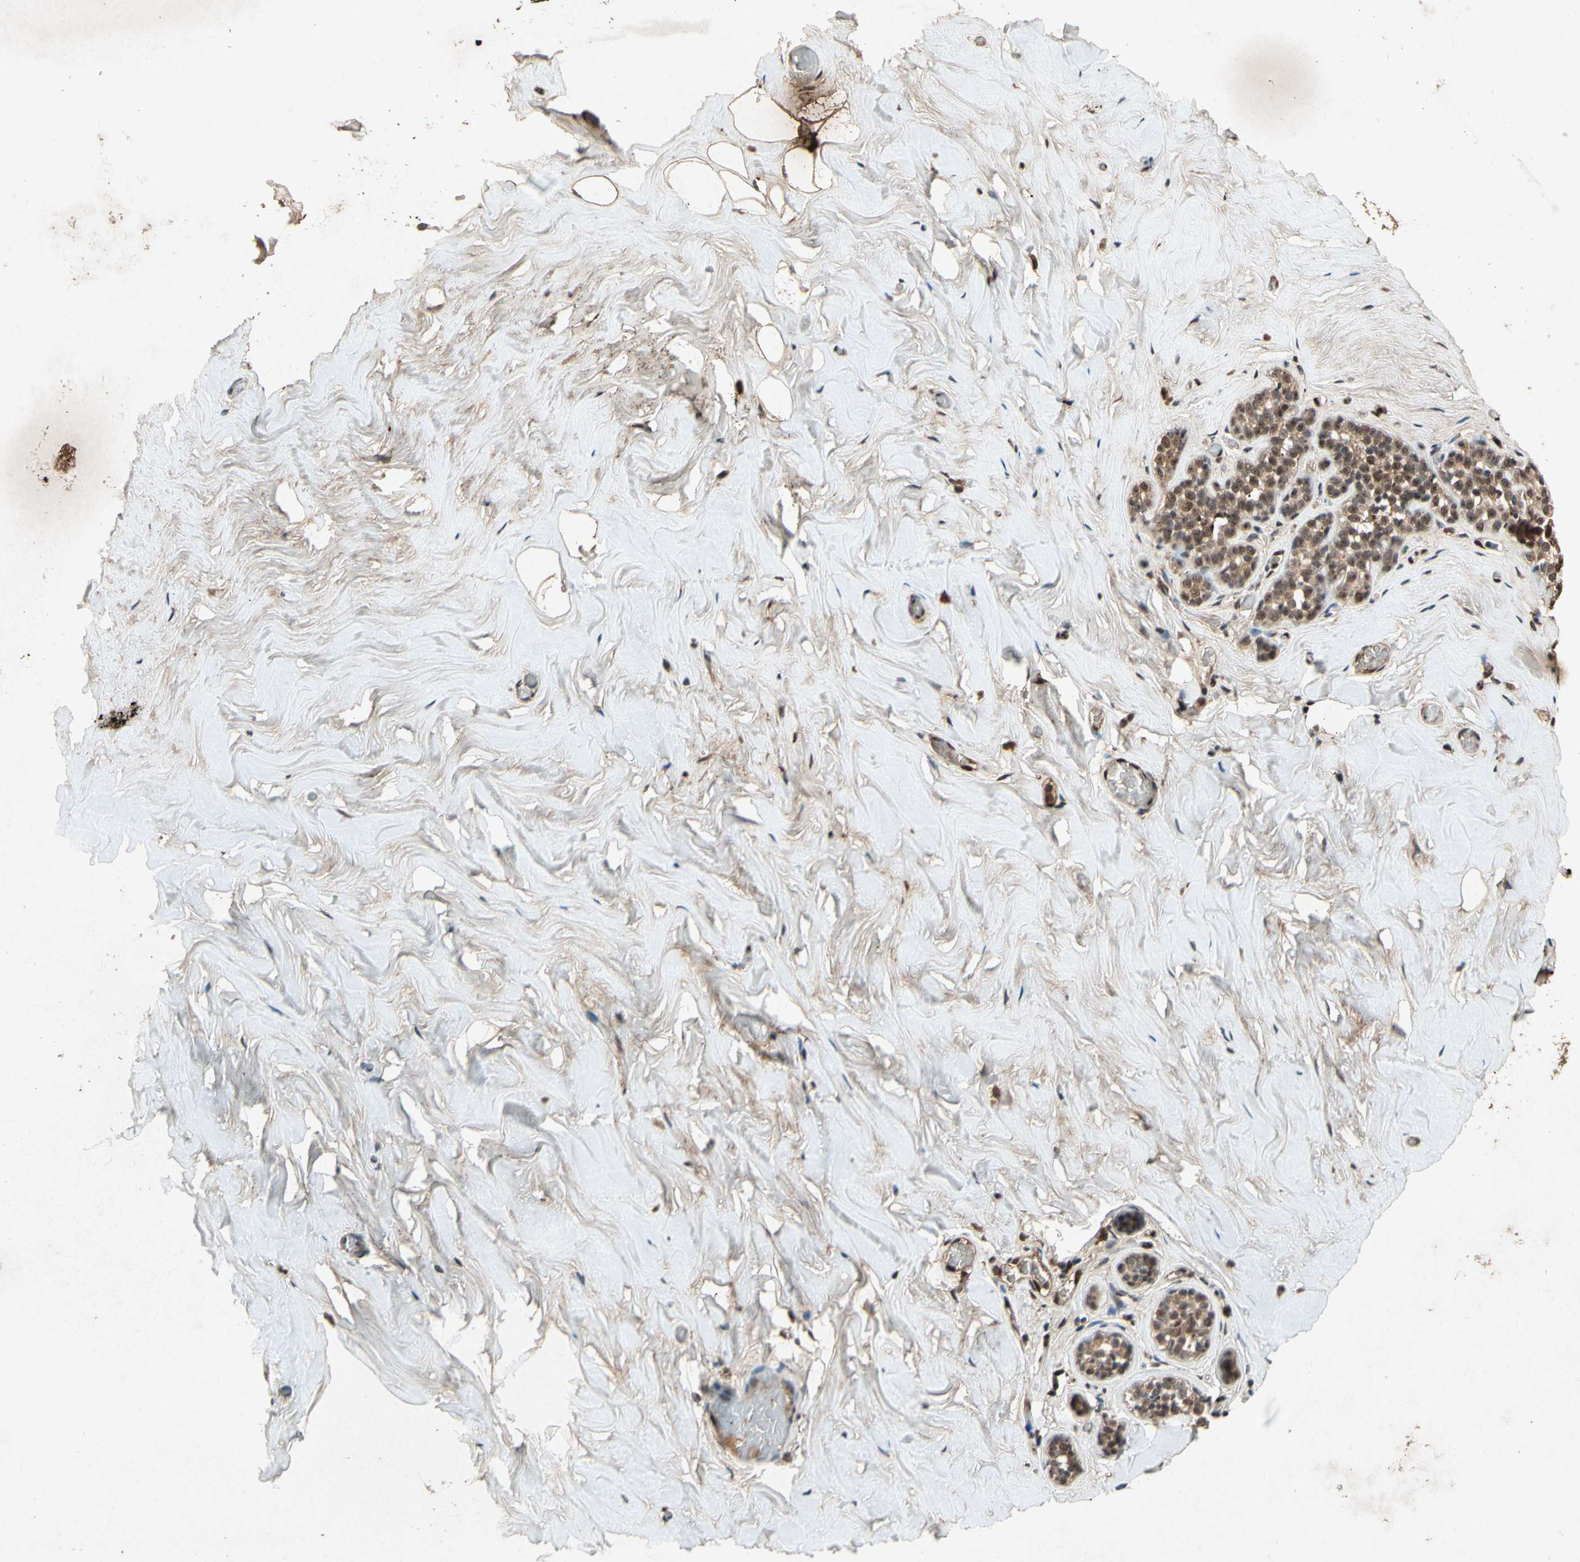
{"staining": {"intensity": "moderate", "quantity": ">75%", "location": "cytoplasmic/membranous,nuclear"}, "tissue": "breast", "cell_type": "Adipocytes", "image_type": "normal", "snomed": [{"axis": "morphology", "description": "Normal tissue, NOS"}, {"axis": "topography", "description": "Breast"}], "caption": "A brown stain highlights moderate cytoplasmic/membranous,nuclear expression of a protein in adipocytes of normal breast.", "gene": "PML", "patient": {"sex": "female", "age": 75}}